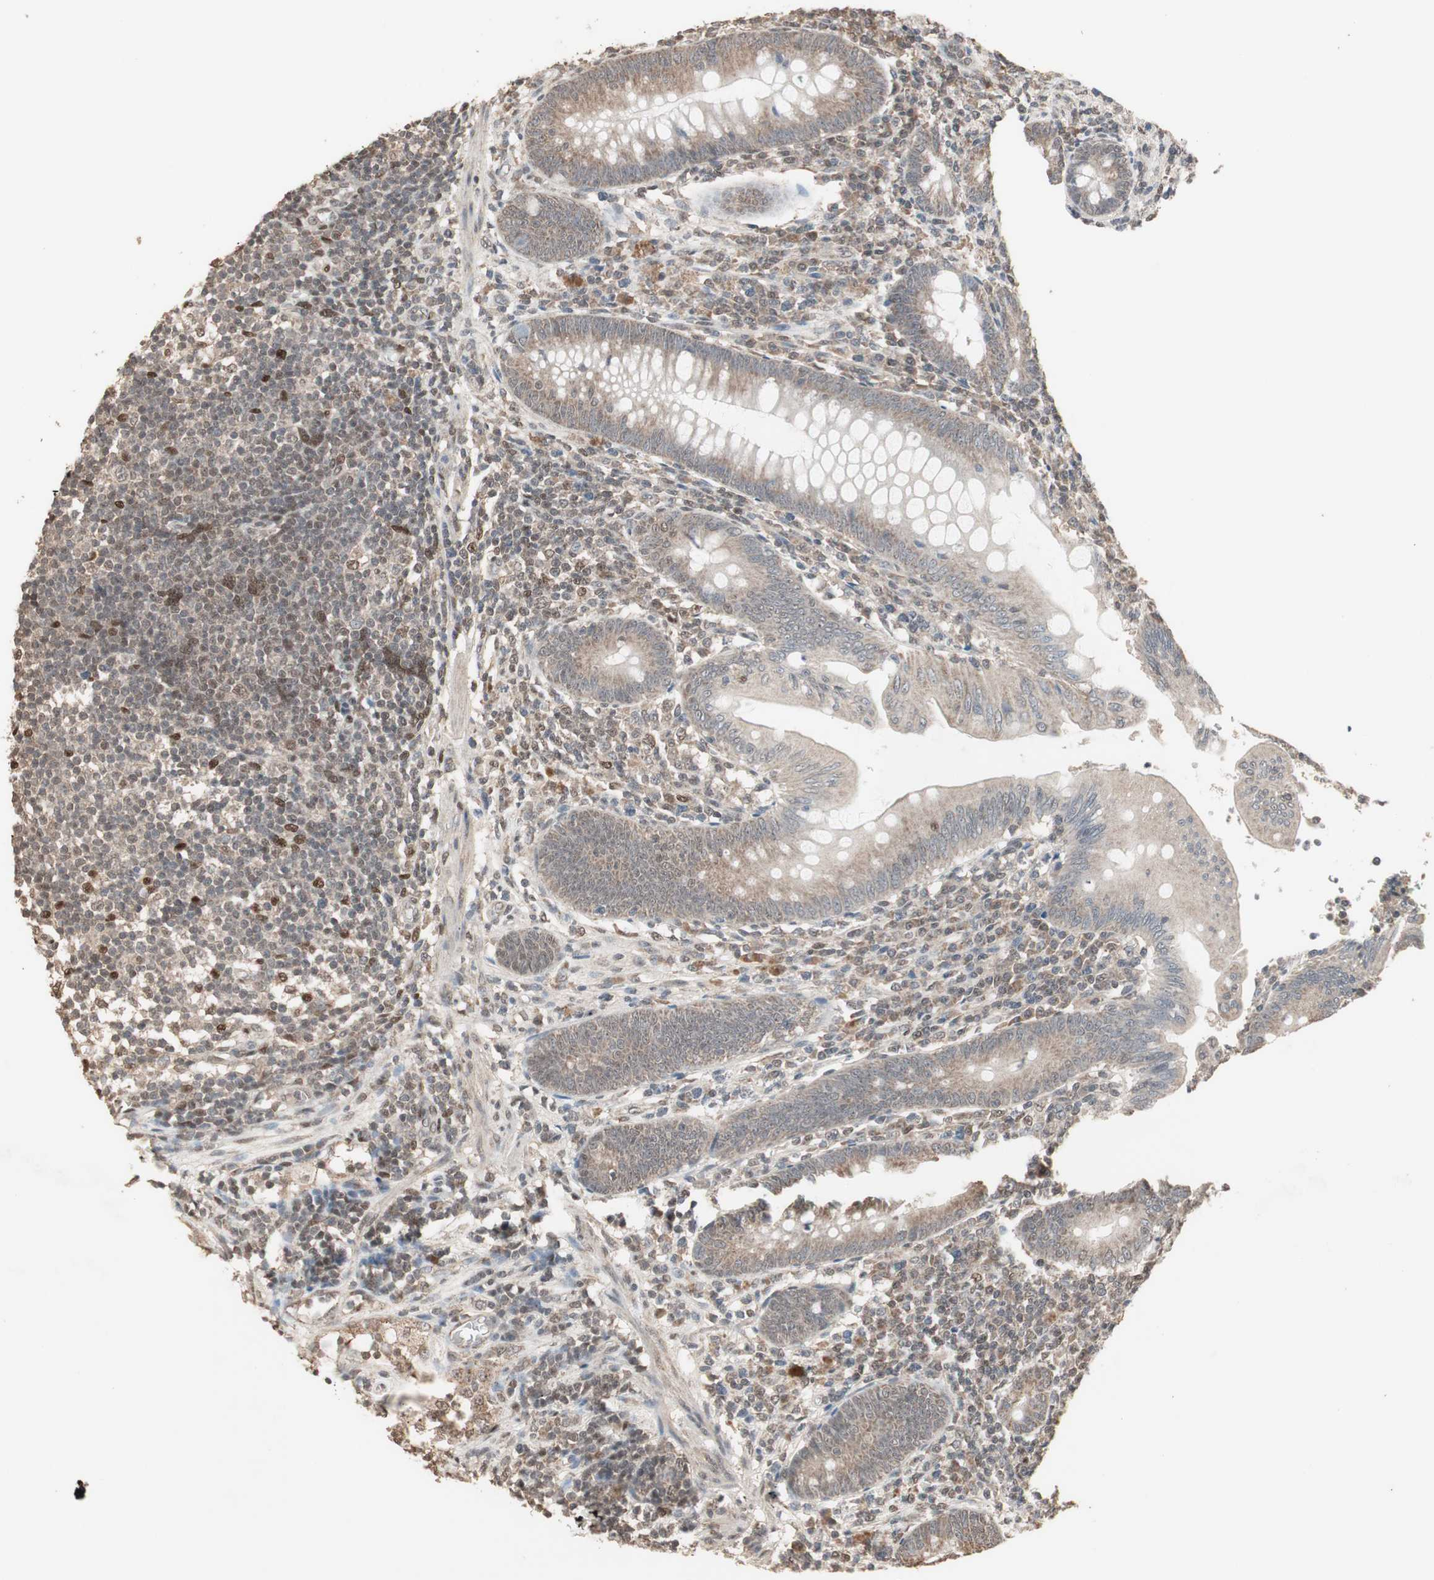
{"staining": {"intensity": "weak", "quantity": ">75%", "location": "cytoplasmic/membranous"}, "tissue": "appendix", "cell_type": "Glandular cells", "image_type": "normal", "snomed": [{"axis": "morphology", "description": "Normal tissue, NOS"}, {"axis": "morphology", "description": "Inflammation, NOS"}, {"axis": "topography", "description": "Appendix"}], "caption": "The photomicrograph exhibits immunohistochemical staining of normal appendix. There is weak cytoplasmic/membranous positivity is appreciated in approximately >75% of glandular cells.", "gene": "ZHX2", "patient": {"sex": "male", "age": 46}}